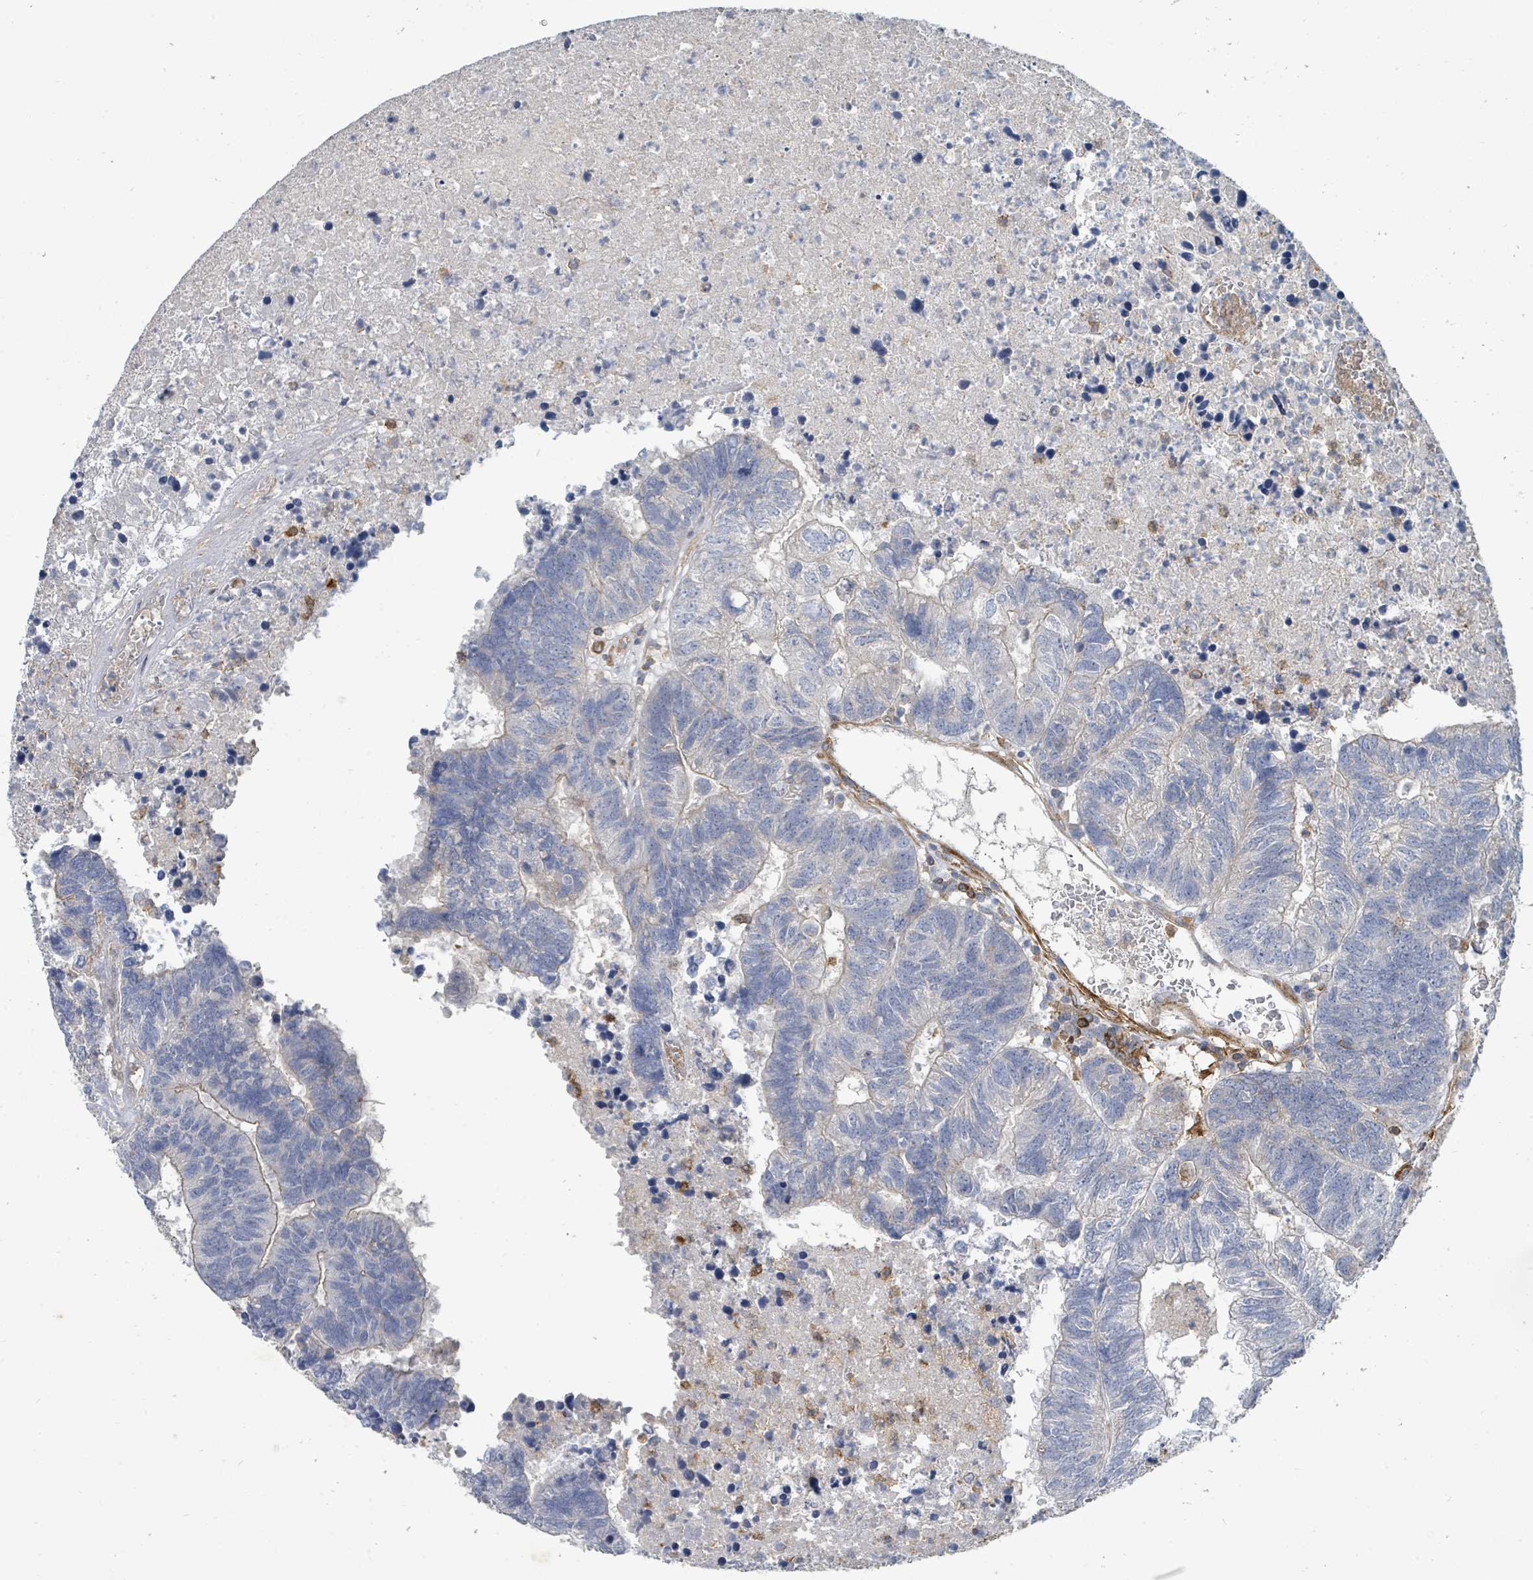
{"staining": {"intensity": "negative", "quantity": "none", "location": "none"}, "tissue": "colorectal cancer", "cell_type": "Tumor cells", "image_type": "cancer", "snomed": [{"axis": "morphology", "description": "Adenocarcinoma, NOS"}, {"axis": "topography", "description": "Colon"}], "caption": "Immunohistochemistry (IHC) of colorectal cancer displays no staining in tumor cells. (Stains: DAB immunohistochemistry with hematoxylin counter stain, Microscopy: brightfield microscopy at high magnification).", "gene": "IFIT1", "patient": {"sex": "female", "age": 48}}